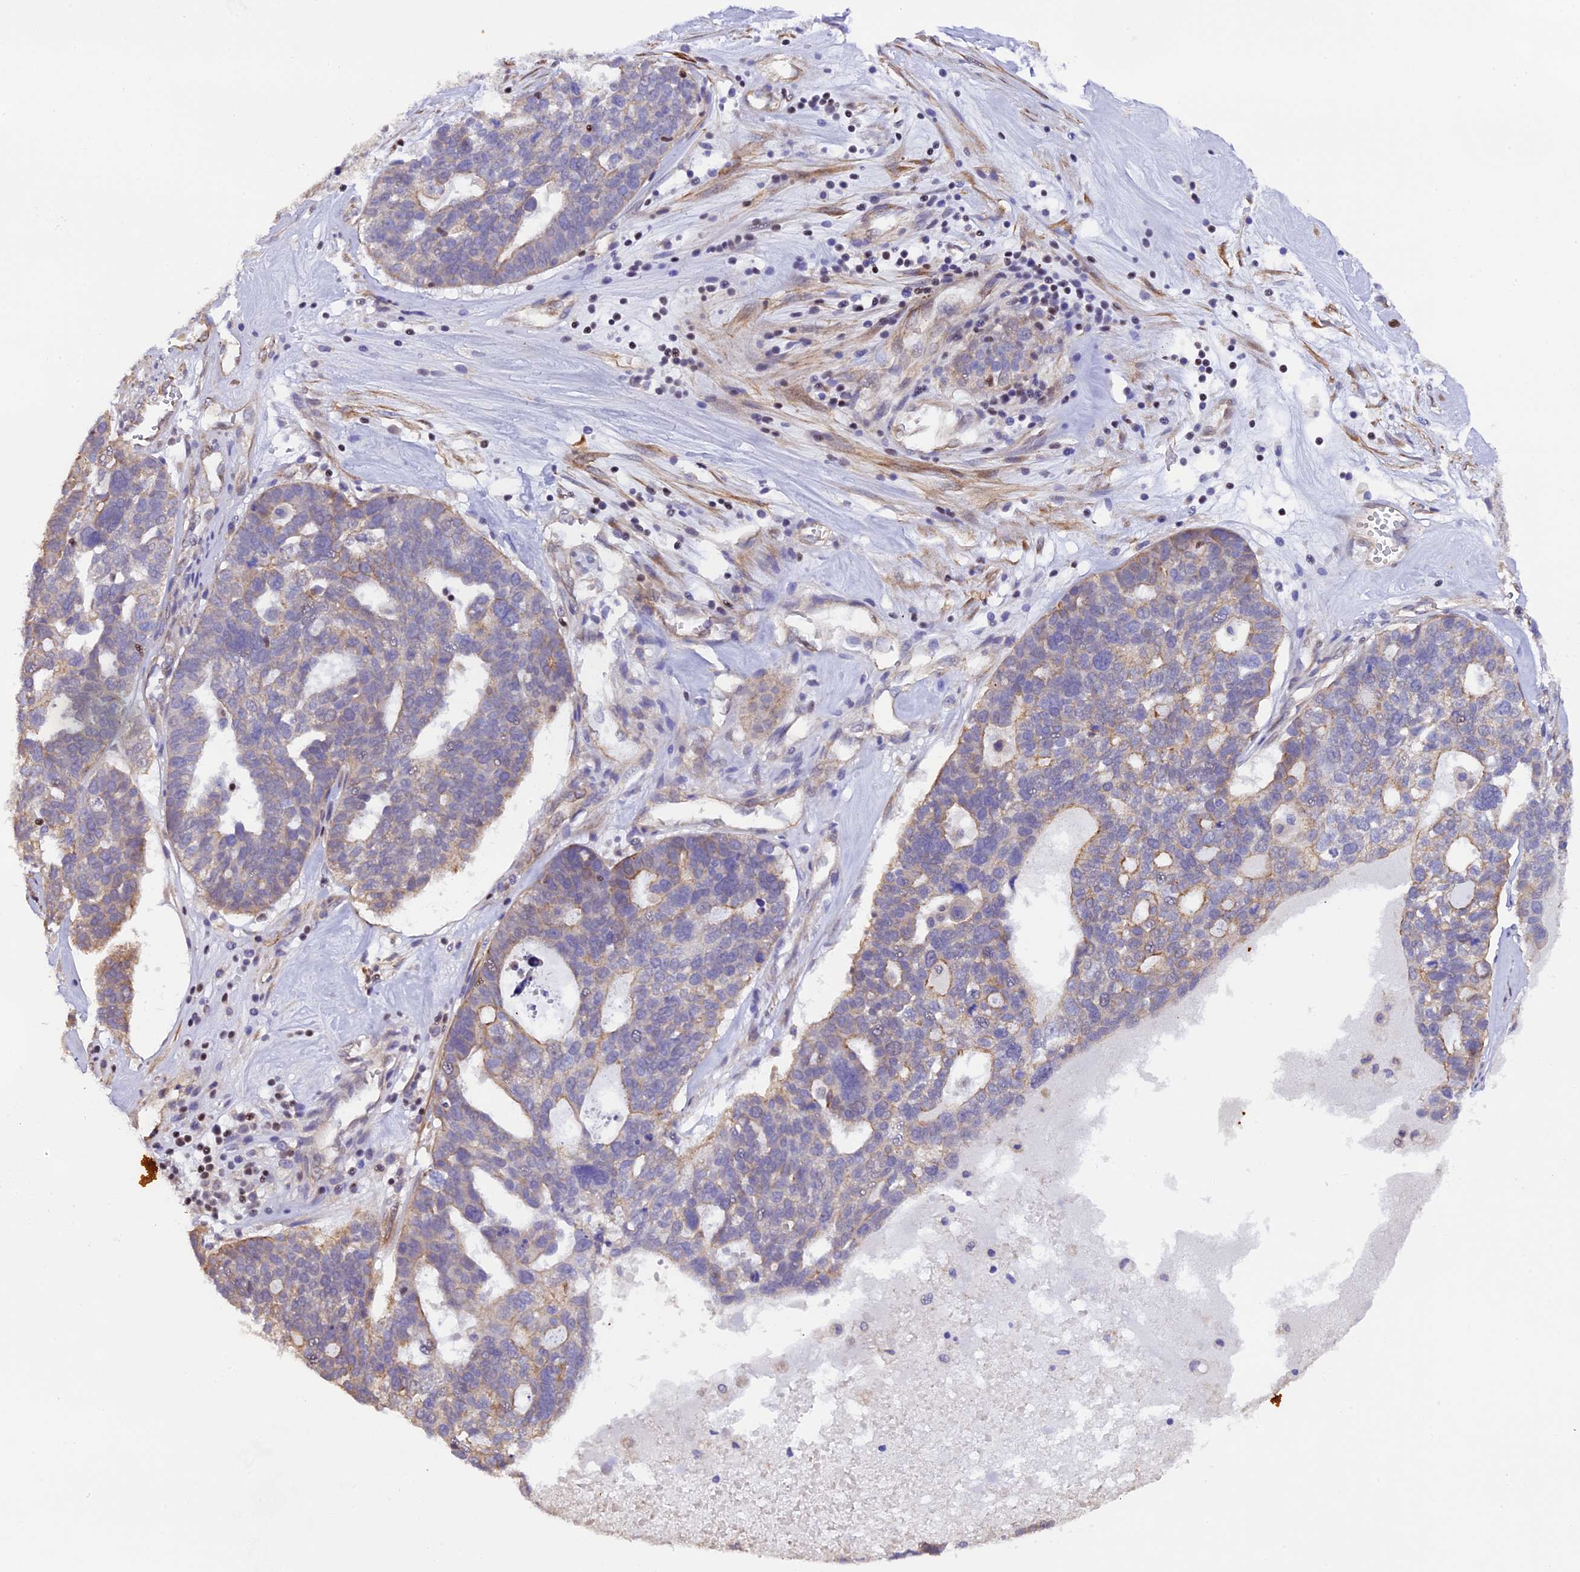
{"staining": {"intensity": "moderate", "quantity": "<25%", "location": "cytoplasmic/membranous"}, "tissue": "ovarian cancer", "cell_type": "Tumor cells", "image_type": "cancer", "snomed": [{"axis": "morphology", "description": "Cystadenocarcinoma, serous, NOS"}, {"axis": "topography", "description": "Ovary"}], "caption": "This histopathology image reveals immunohistochemistry (IHC) staining of human ovarian cancer (serous cystadenocarcinoma), with low moderate cytoplasmic/membranous expression in about <25% of tumor cells.", "gene": "SP4", "patient": {"sex": "female", "age": 59}}